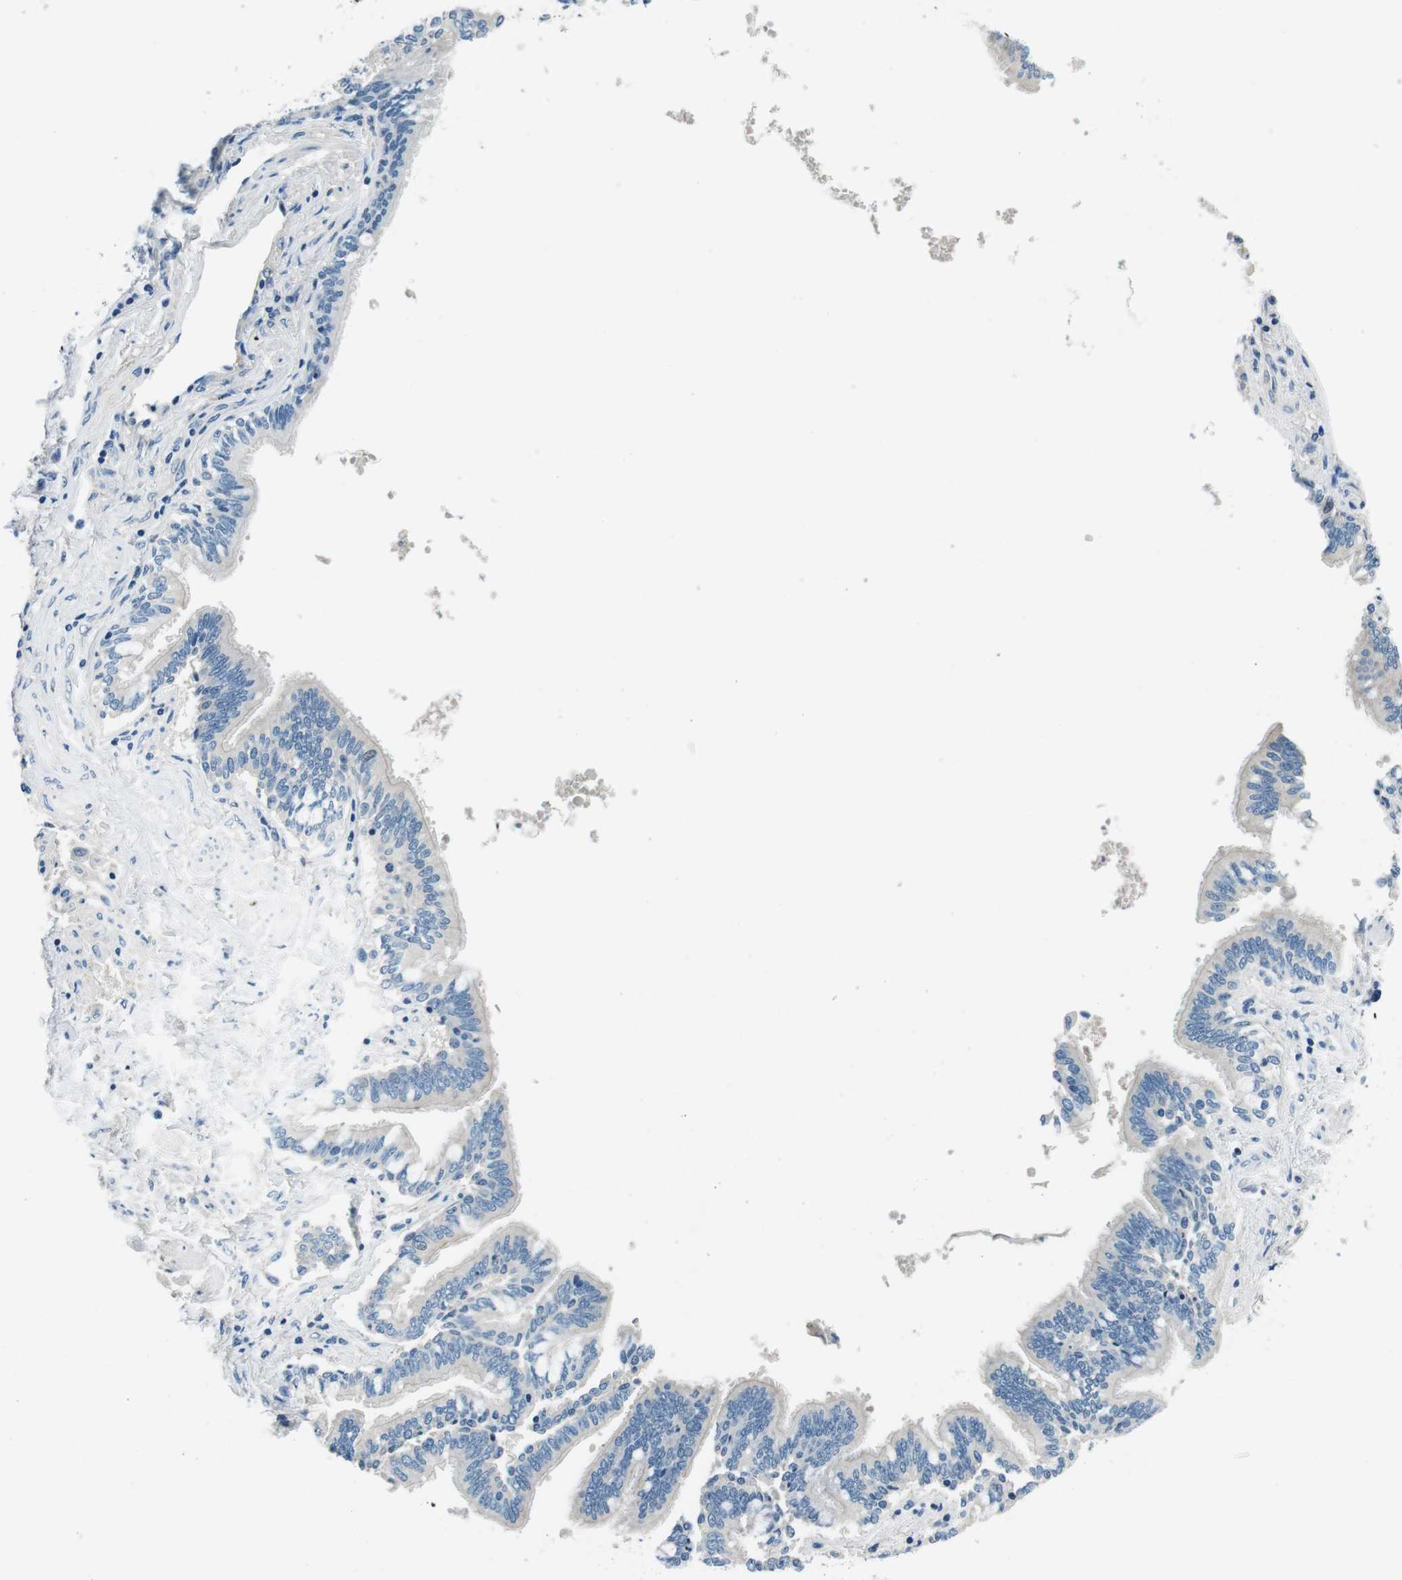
{"staining": {"intensity": "negative", "quantity": "none", "location": "none"}, "tissue": "bronchus", "cell_type": "Respiratory epithelial cells", "image_type": "normal", "snomed": [{"axis": "morphology", "description": "Normal tissue, NOS"}, {"axis": "topography", "description": "Bronchus"}, {"axis": "topography", "description": "Lung"}], "caption": "Micrograph shows no significant protein staining in respiratory epithelial cells of benign bronchus. The staining was performed using DAB (3,3'-diaminobenzidine) to visualize the protein expression in brown, while the nuclei were stained in blue with hematoxylin (Magnification: 20x).", "gene": "KCNJ5", "patient": {"sex": "male", "age": 64}}